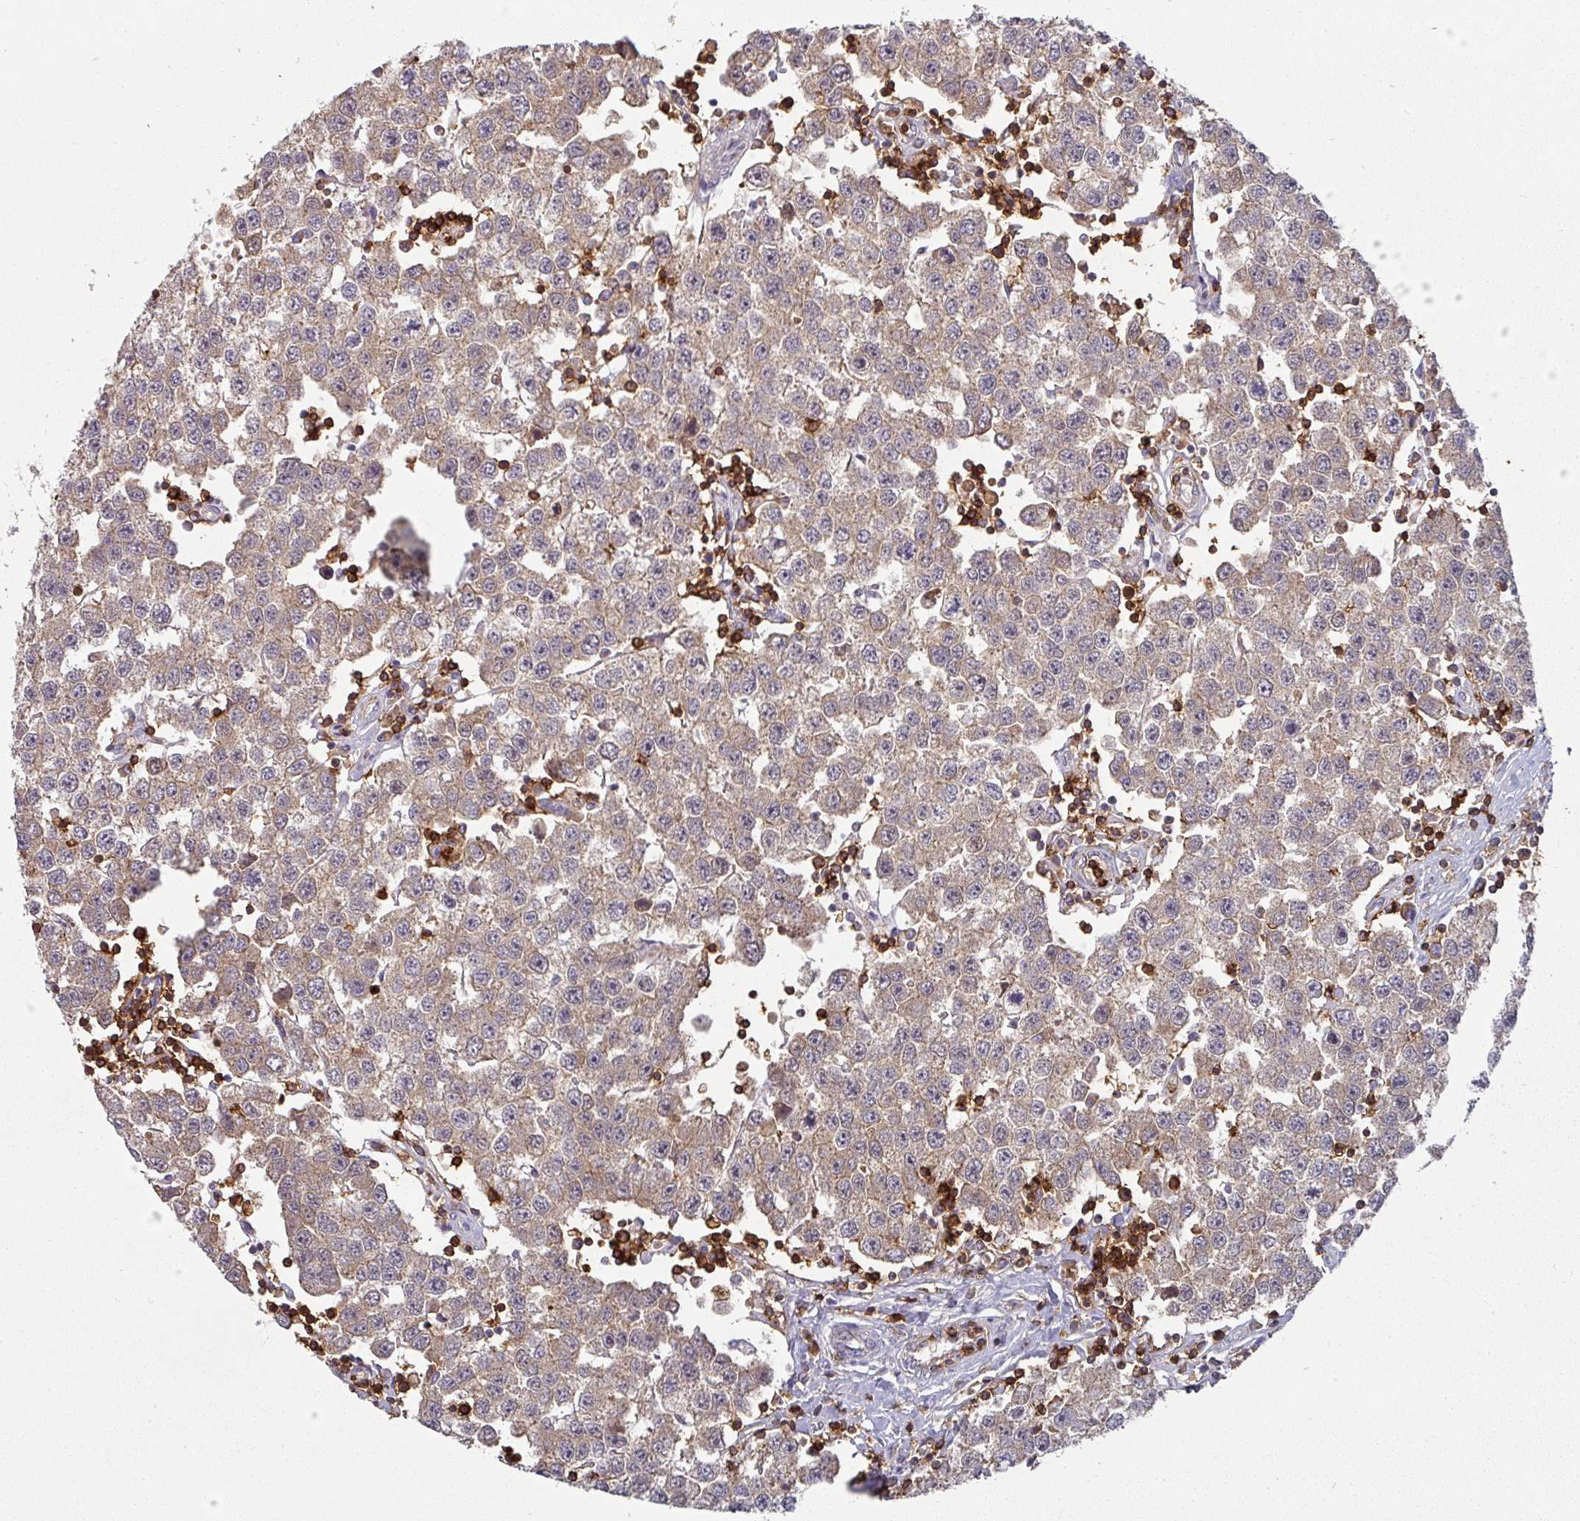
{"staining": {"intensity": "weak", "quantity": ">75%", "location": "cytoplasmic/membranous"}, "tissue": "testis cancer", "cell_type": "Tumor cells", "image_type": "cancer", "snomed": [{"axis": "morphology", "description": "Seminoma, NOS"}, {"axis": "topography", "description": "Testis"}], "caption": "This is an image of IHC staining of testis cancer (seminoma), which shows weak expression in the cytoplasmic/membranous of tumor cells.", "gene": "CD3G", "patient": {"sex": "male", "age": 34}}